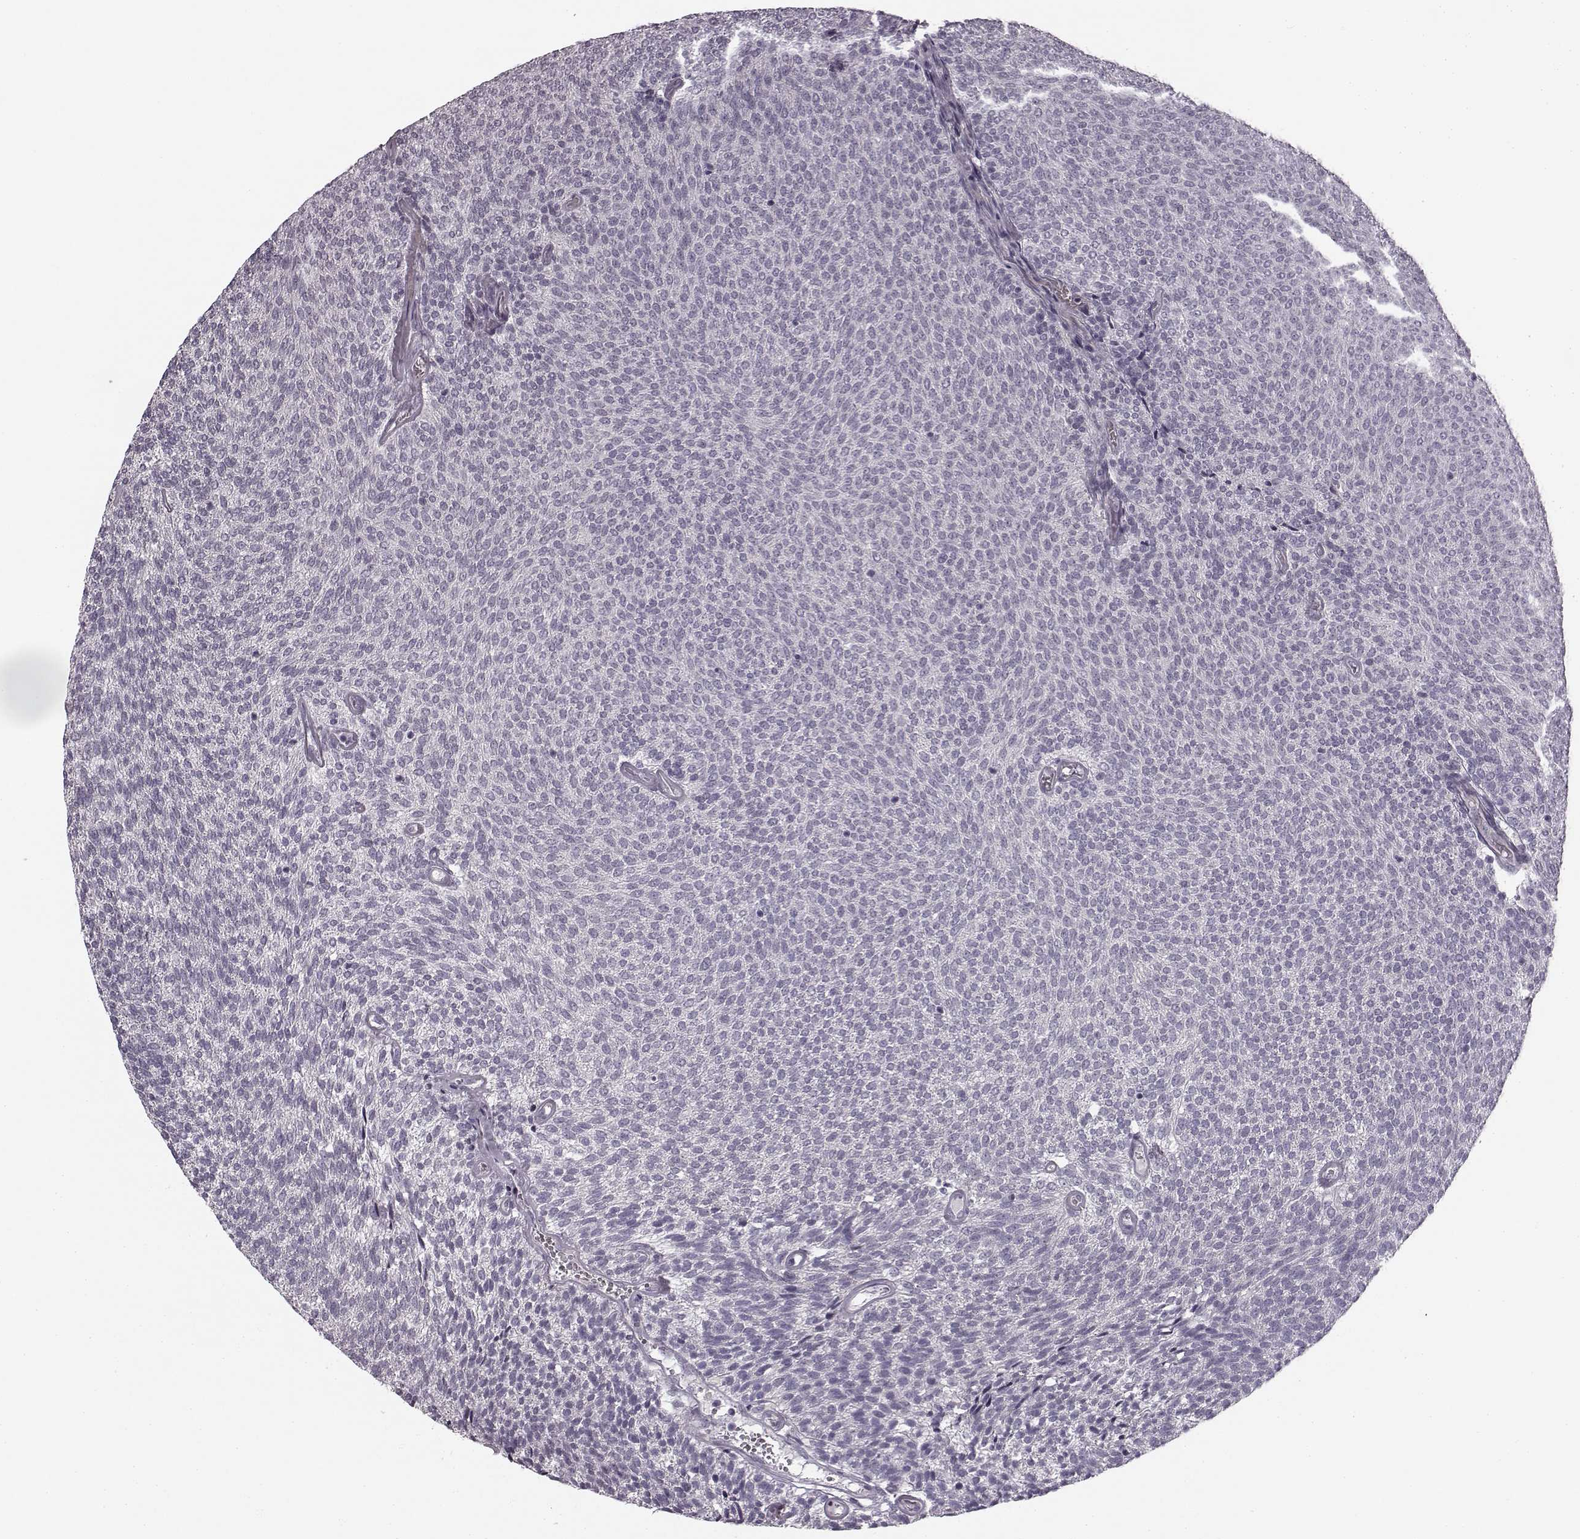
{"staining": {"intensity": "negative", "quantity": "none", "location": "none"}, "tissue": "urothelial cancer", "cell_type": "Tumor cells", "image_type": "cancer", "snomed": [{"axis": "morphology", "description": "Urothelial carcinoma, Low grade"}, {"axis": "topography", "description": "Urinary bladder"}], "caption": "IHC histopathology image of neoplastic tissue: human urothelial carcinoma (low-grade) stained with DAB reveals no significant protein staining in tumor cells. The staining was performed using DAB to visualize the protein expression in brown, while the nuclei were stained in blue with hematoxylin (Magnification: 20x).", "gene": "FAM234B", "patient": {"sex": "male", "age": 77}}